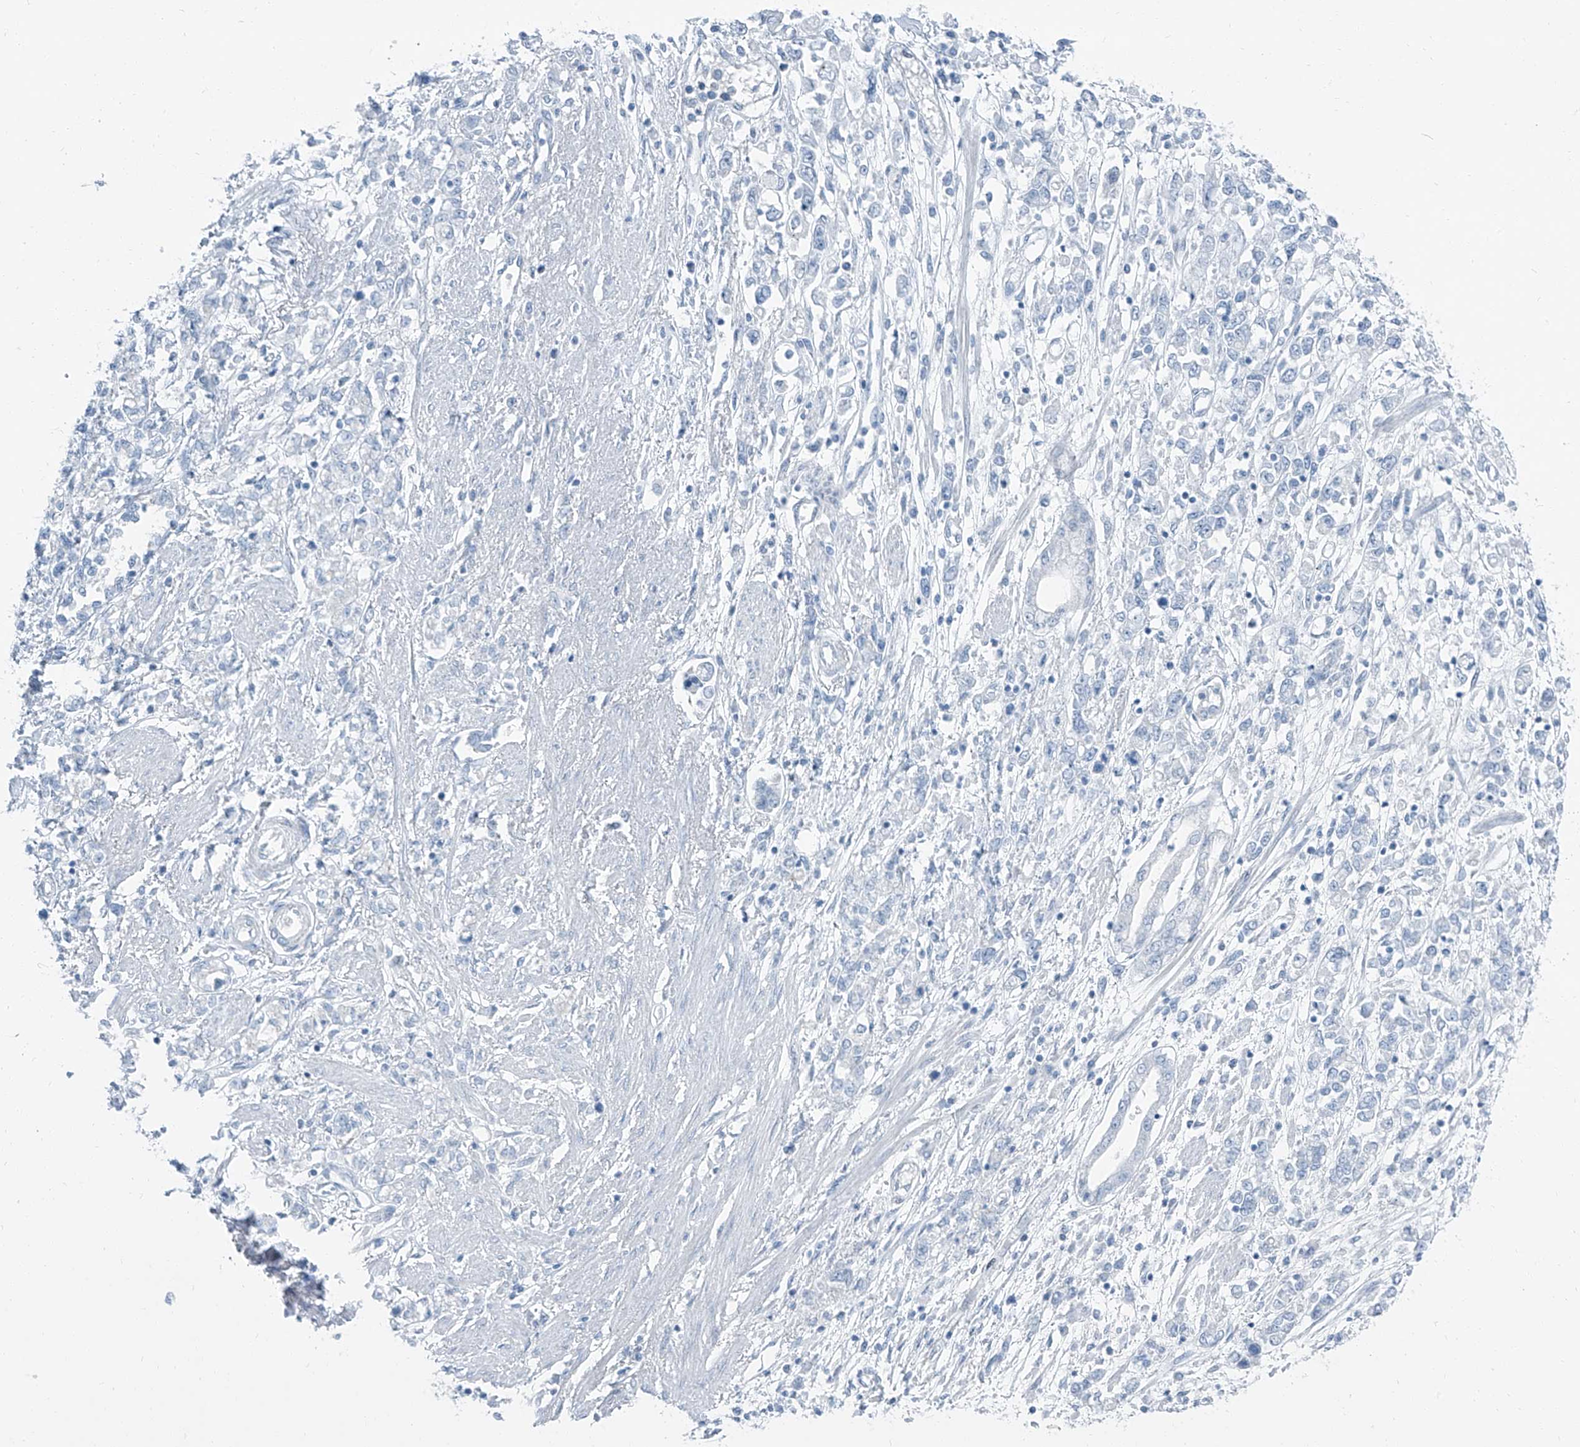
{"staining": {"intensity": "negative", "quantity": "none", "location": "none"}, "tissue": "stomach cancer", "cell_type": "Tumor cells", "image_type": "cancer", "snomed": [{"axis": "morphology", "description": "Adenocarcinoma, NOS"}, {"axis": "topography", "description": "Stomach"}], "caption": "IHC of stomach cancer shows no staining in tumor cells.", "gene": "RGN", "patient": {"sex": "female", "age": 76}}